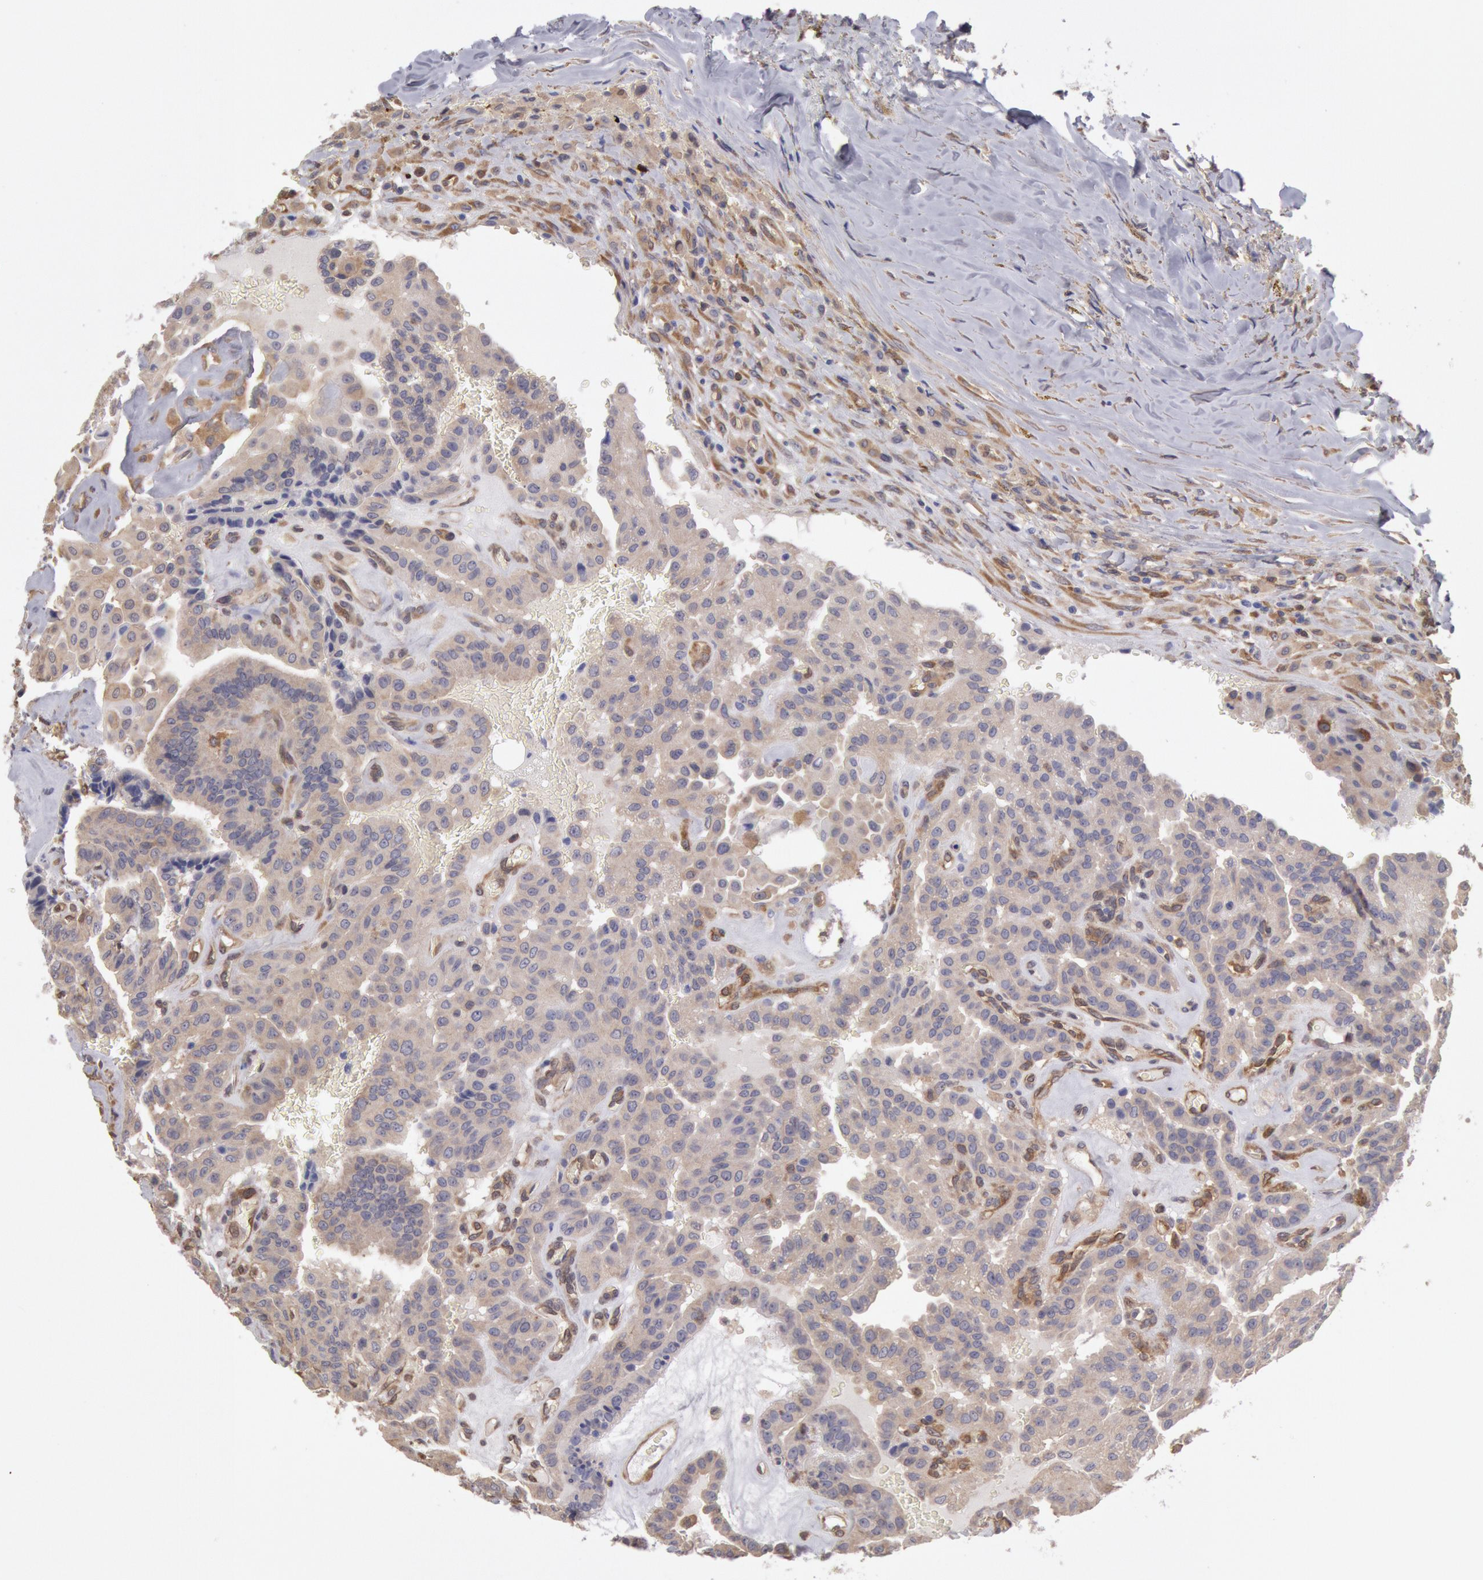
{"staining": {"intensity": "negative", "quantity": "none", "location": "none"}, "tissue": "thyroid cancer", "cell_type": "Tumor cells", "image_type": "cancer", "snomed": [{"axis": "morphology", "description": "Papillary adenocarcinoma, NOS"}, {"axis": "topography", "description": "Thyroid gland"}], "caption": "Tumor cells are negative for brown protein staining in papillary adenocarcinoma (thyroid).", "gene": "CCDC50", "patient": {"sex": "male", "age": 87}}